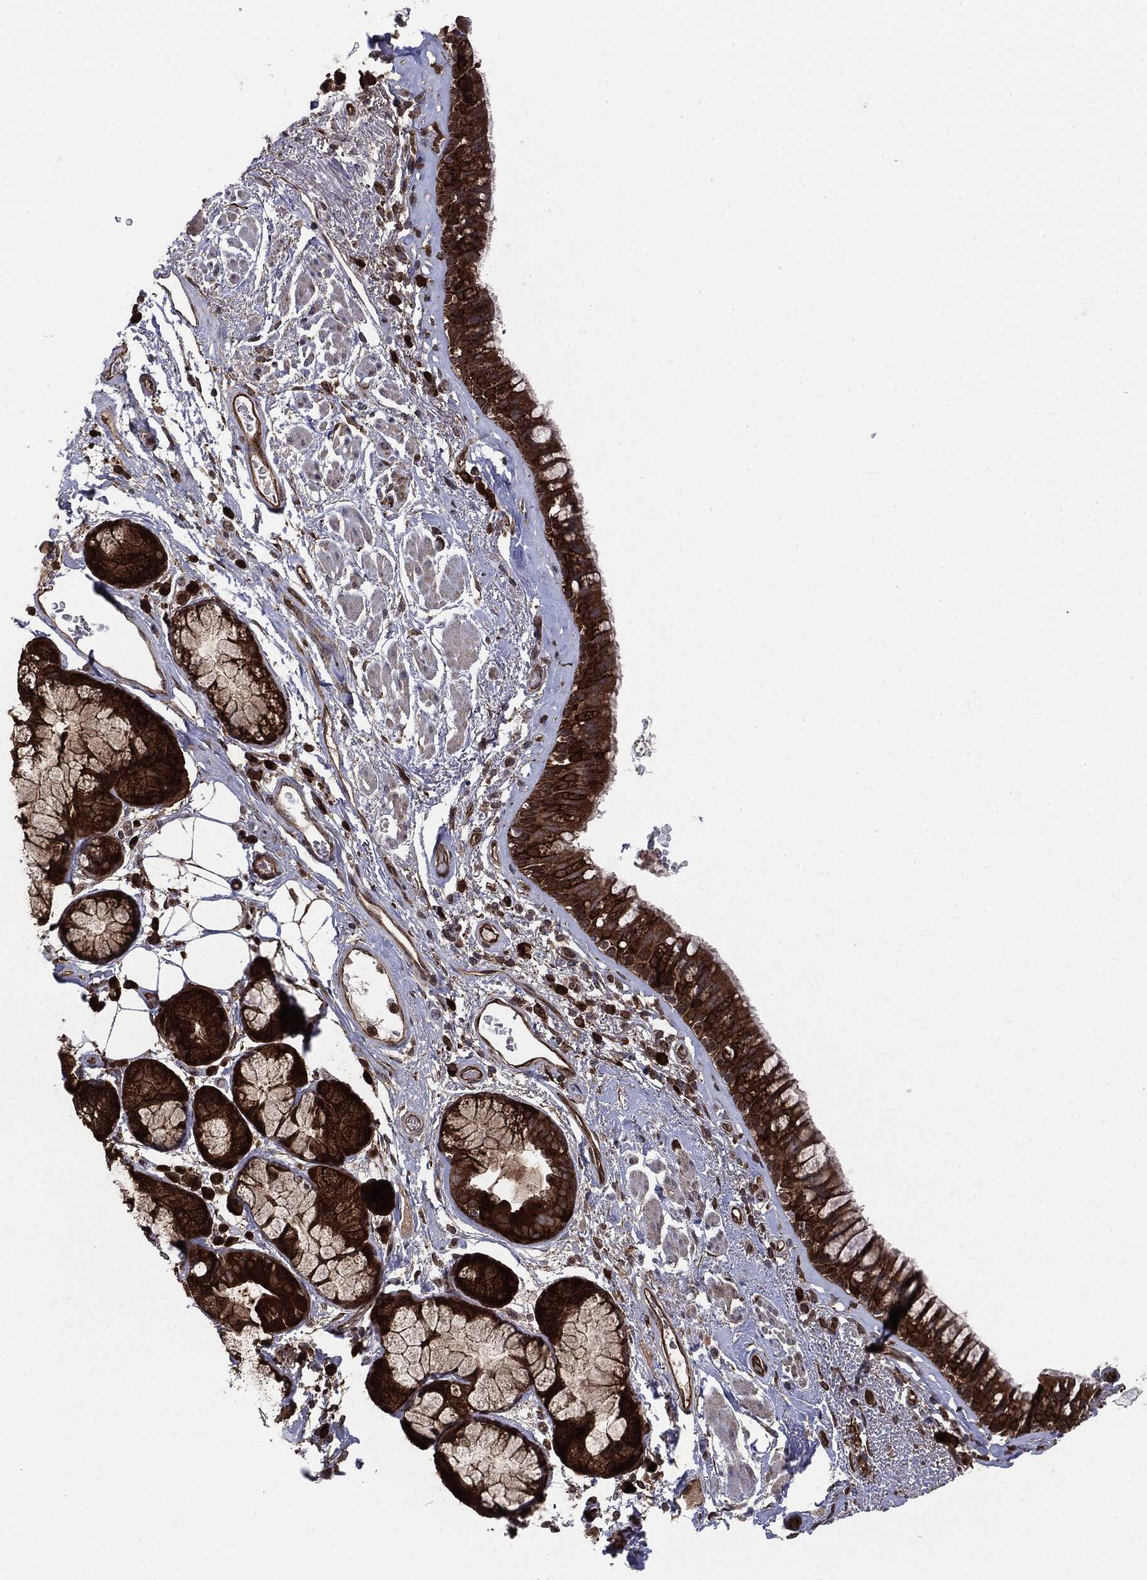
{"staining": {"intensity": "strong", "quantity": ">75%", "location": "cytoplasmic/membranous"}, "tissue": "bronchus", "cell_type": "Respiratory epithelial cells", "image_type": "normal", "snomed": [{"axis": "morphology", "description": "Normal tissue, NOS"}, {"axis": "topography", "description": "Bronchus"}], "caption": "Protein staining exhibits strong cytoplasmic/membranous expression in about >75% of respiratory epithelial cells in unremarkable bronchus.", "gene": "NME1", "patient": {"sex": "male", "age": 82}}